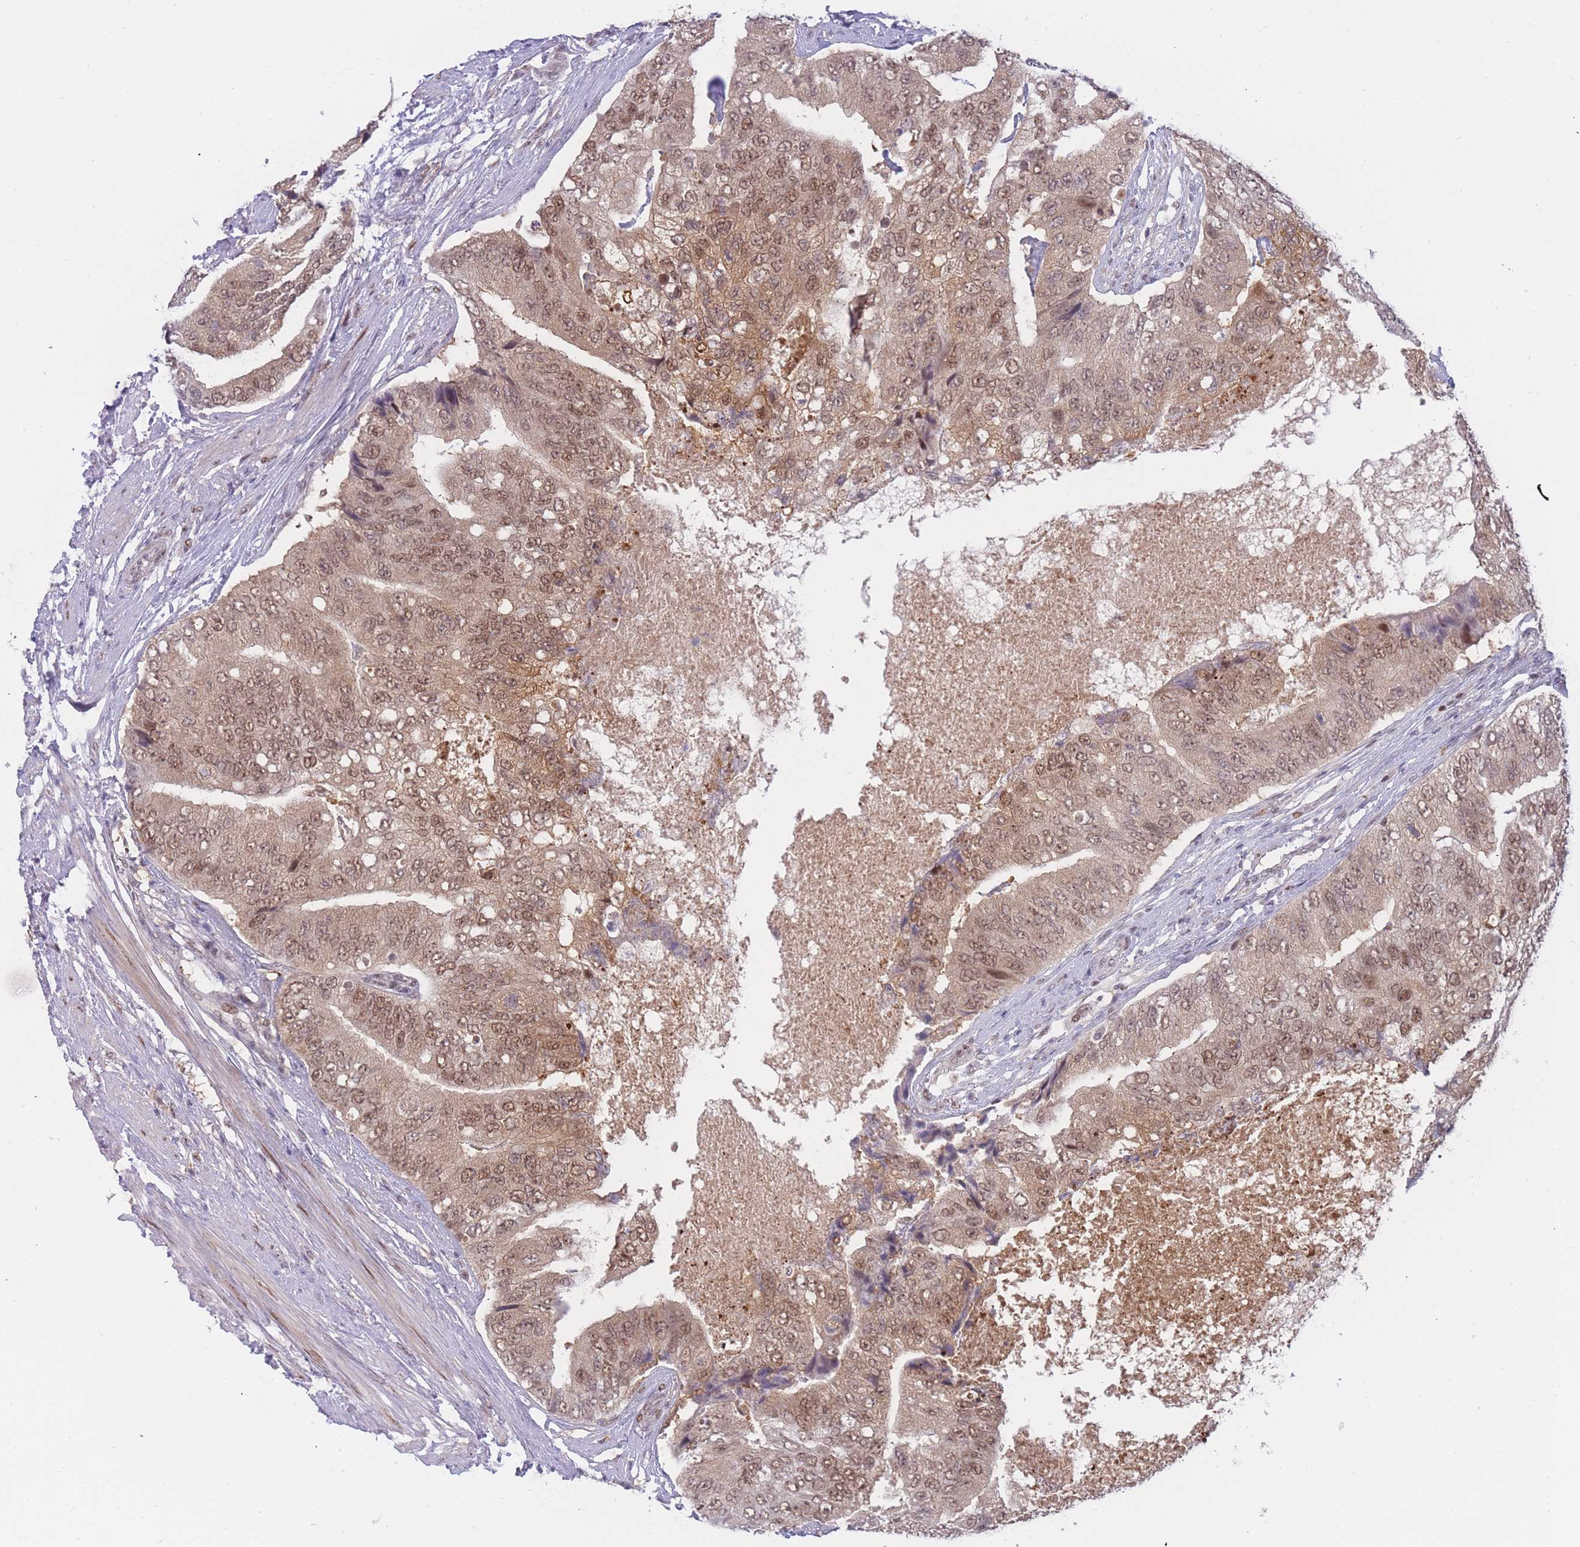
{"staining": {"intensity": "moderate", "quantity": ">75%", "location": "cytoplasmic/membranous,nuclear"}, "tissue": "prostate cancer", "cell_type": "Tumor cells", "image_type": "cancer", "snomed": [{"axis": "morphology", "description": "Adenocarcinoma, High grade"}, {"axis": "topography", "description": "Prostate"}], "caption": "Moderate cytoplasmic/membranous and nuclear expression is identified in approximately >75% of tumor cells in prostate cancer.", "gene": "DEAF1", "patient": {"sex": "male", "age": 70}}